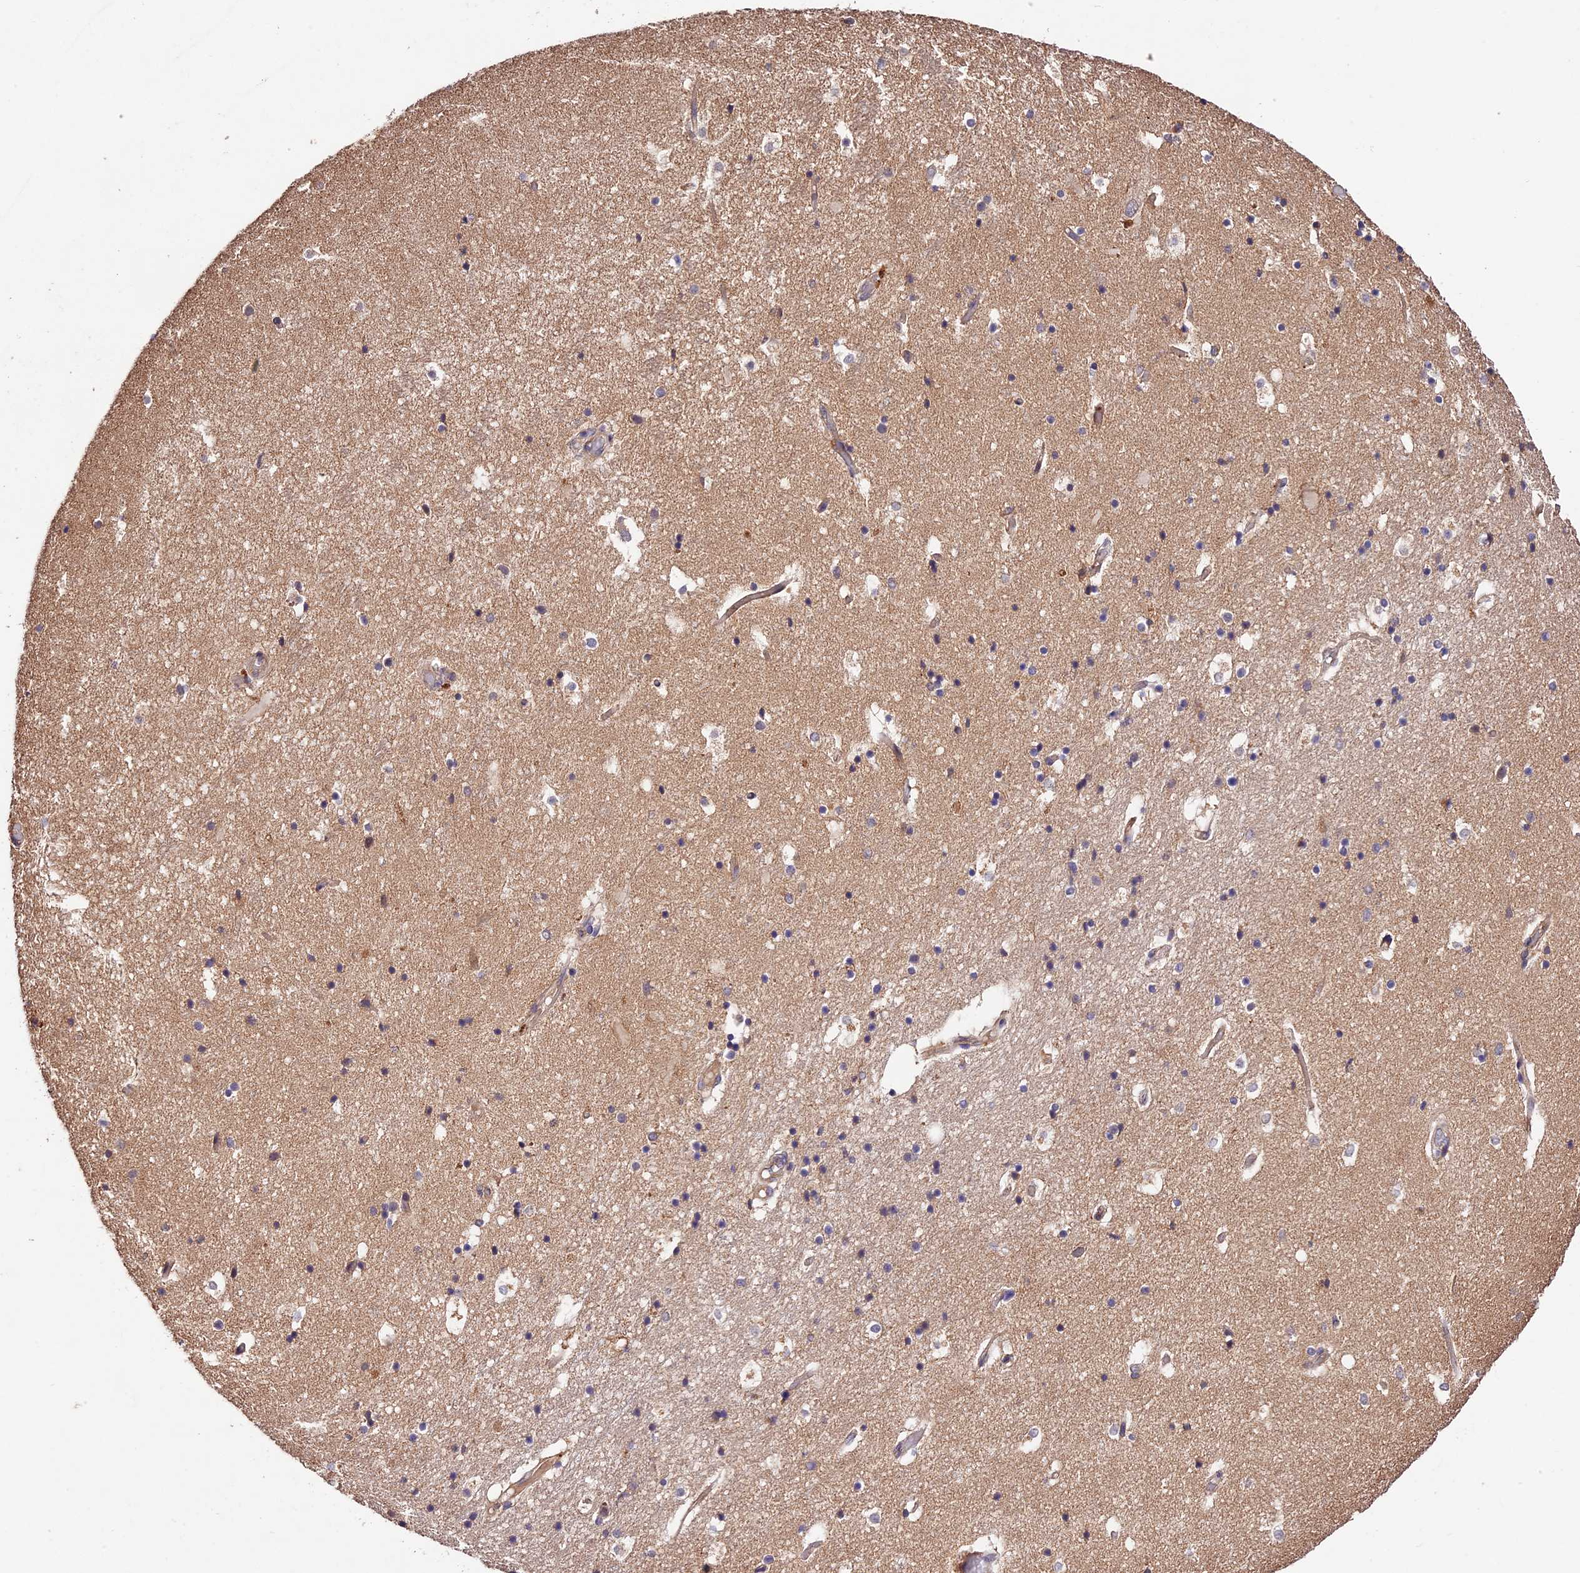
{"staining": {"intensity": "weak", "quantity": "<25%", "location": "cytoplasmic/membranous"}, "tissue": "hippocampus", "cell_type": "Glial cells", "image_type": "normal", "snomed": [{"axis": "morphology", "description": "Normal tissue, NOS"}, {"axis": "topography", "description": "Hippocampus"}], "caption": "DAB immunohistochemical staining of unremarkable human hippocampus shows no significant positivity in glial cells.", "gene": "CES3", "patient": {"sex": "female", "age": 52}}